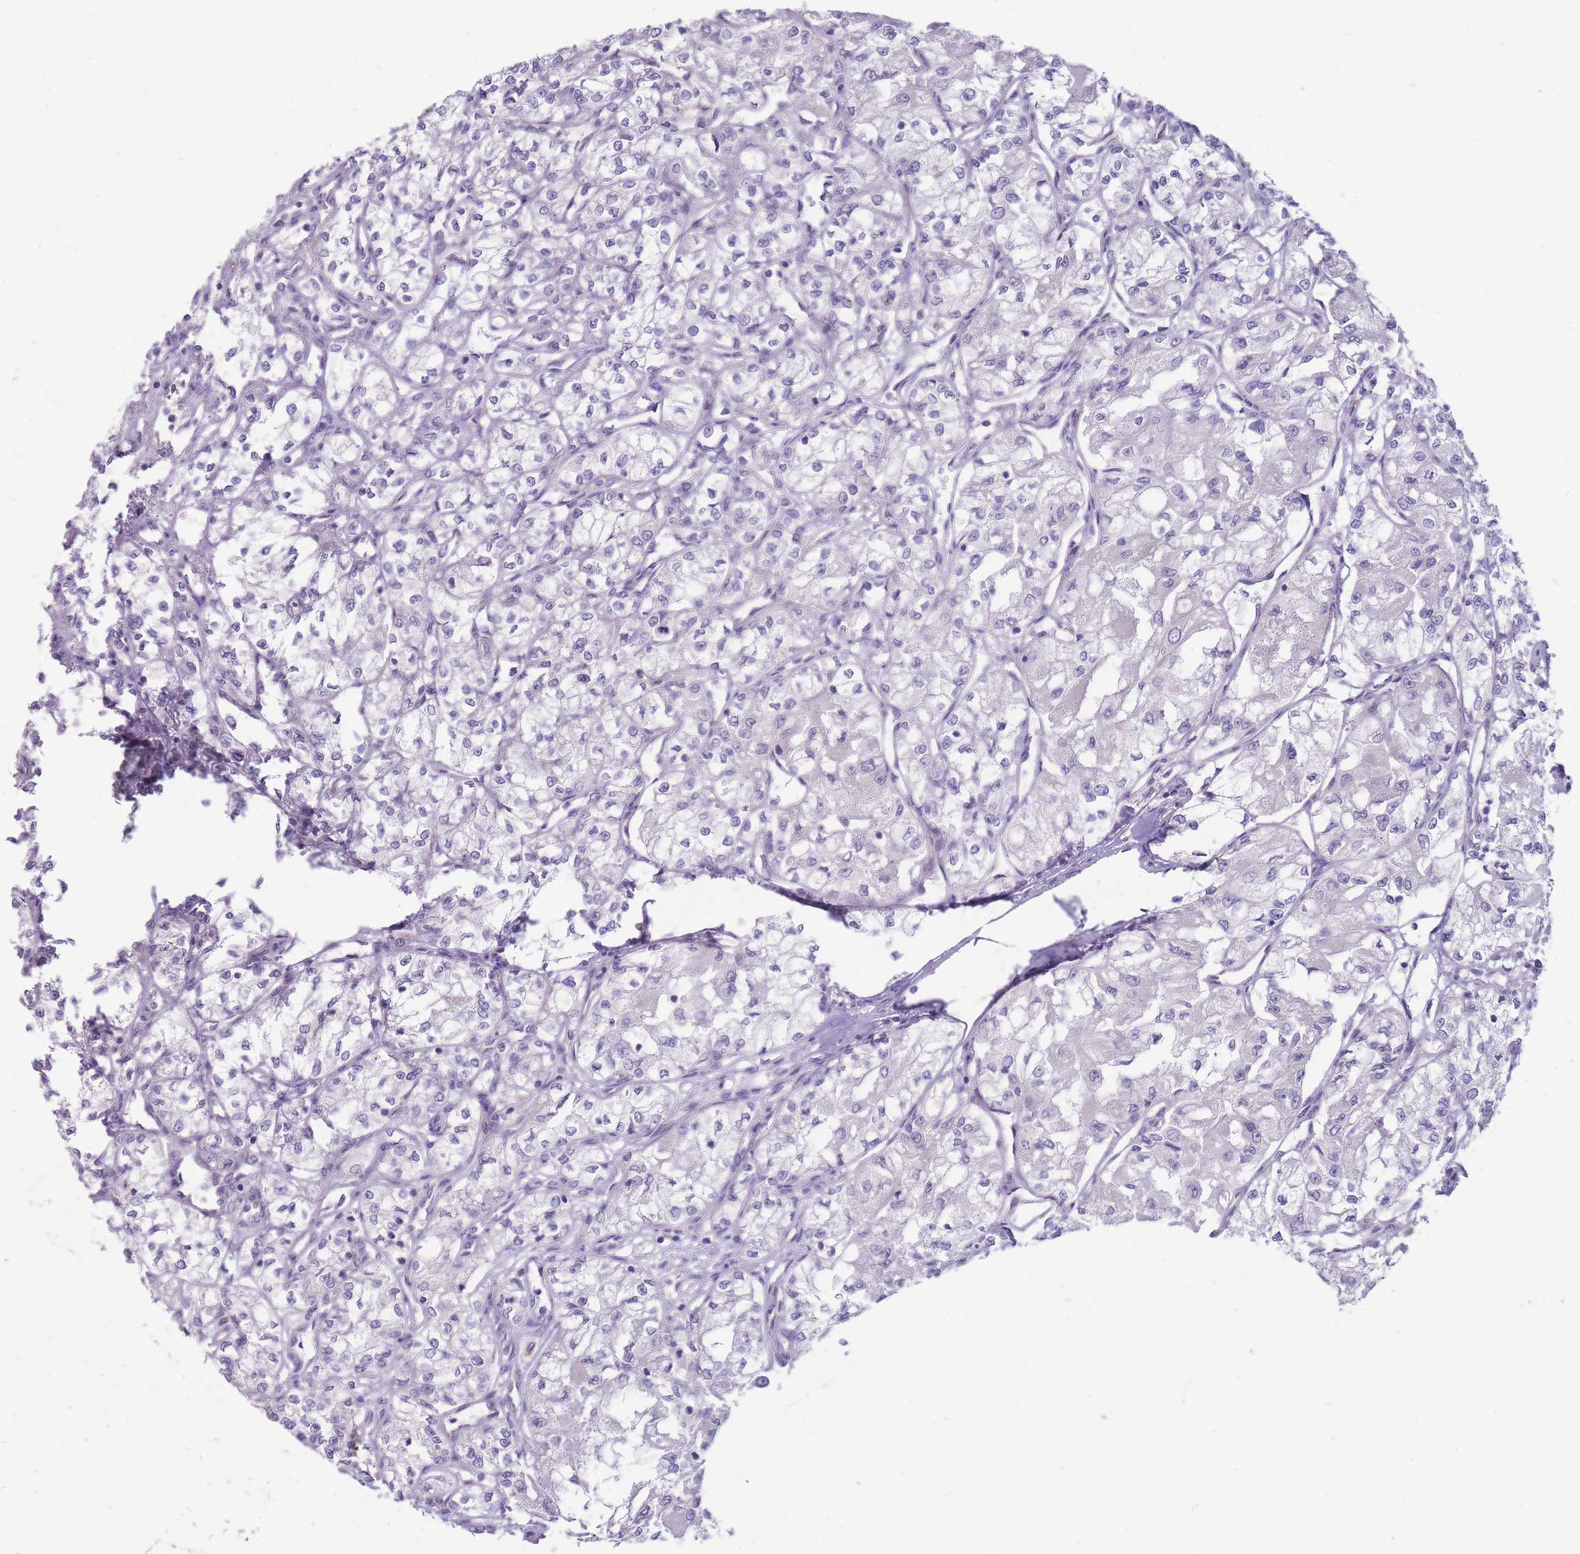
{"staining": {"intensity": "negative", "quantity": "none", "location": "none"}, "tissue": "renal cancer", "cell_type": "Tumor cells", "image_type": "cancer", "snomed": [{"axis": "morphology", "description": "Adenocarcinoma, NOS"}, {"axis": "topography", "description": "Kidney"}], "caption": "Immunohistochemistry of renal cancer displays no staining in tumor cells.", "gene": "ERICH4", "patient": {"sex": "male", "age": 59}}